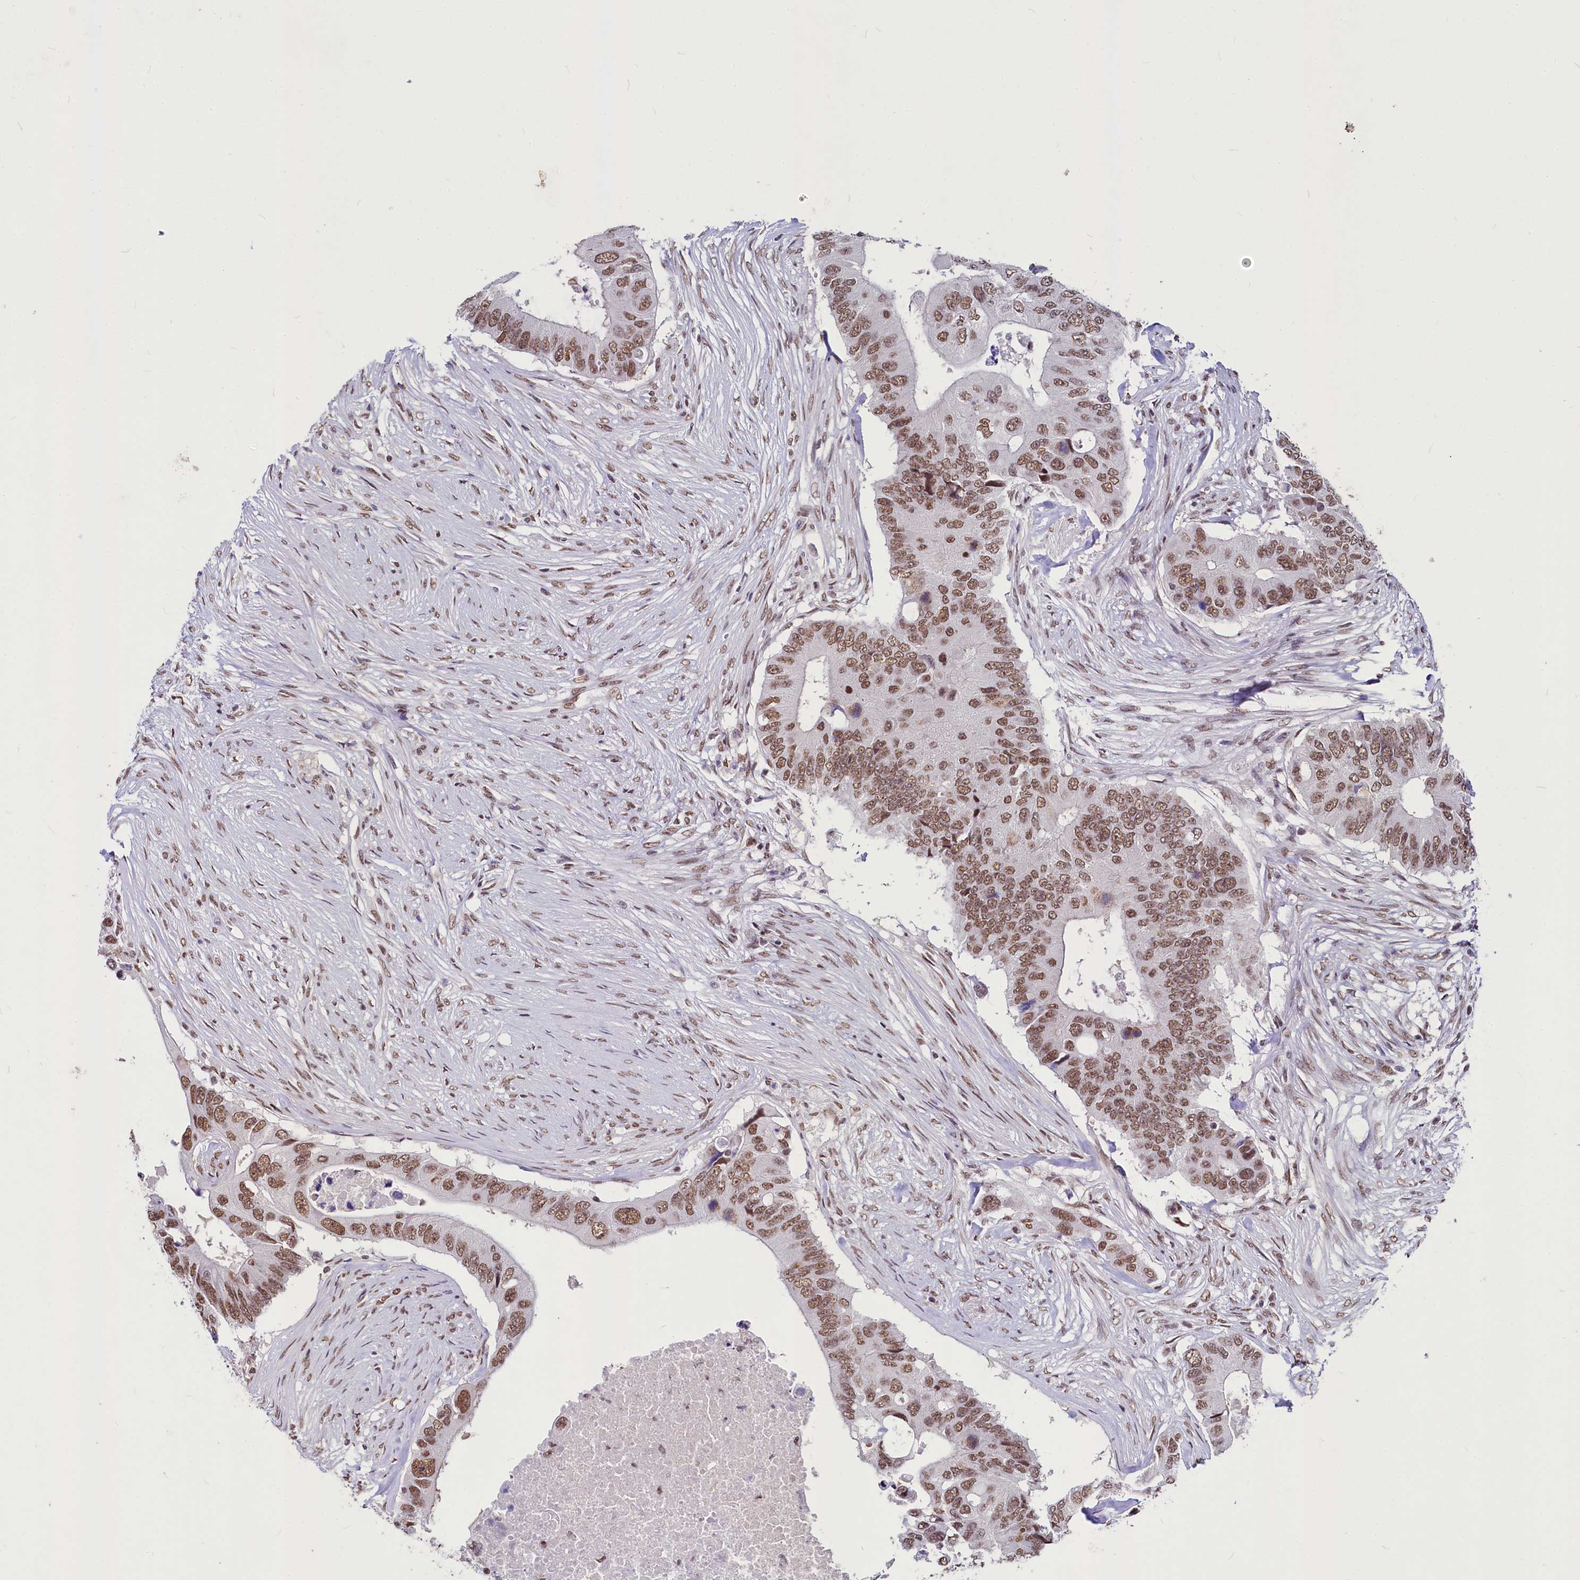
{"staining": {"intensity": "moderate", "quantity": ">75%", "location": "nuclear"}, "tissue": "colorectal cancer", "cell_type": "Tumor cells", "image_type": "cancer", "snomed": [{"axis": "morphology", "description": "Adenocarcinoma, NOS"}, {"axis": "topography", "description": "Colon"}], "caption": "IHC image of neoplastic tissue: colorectal adenocarcinoma stained using immunohistochemistry (IHC) displays medium levels of moderate protein expression localized specifically in the nuclear of tumor cells, appearing as a nuclear brown color.", "gene": "PARPBP", "patient": {"sex": "male", "age": 71}}